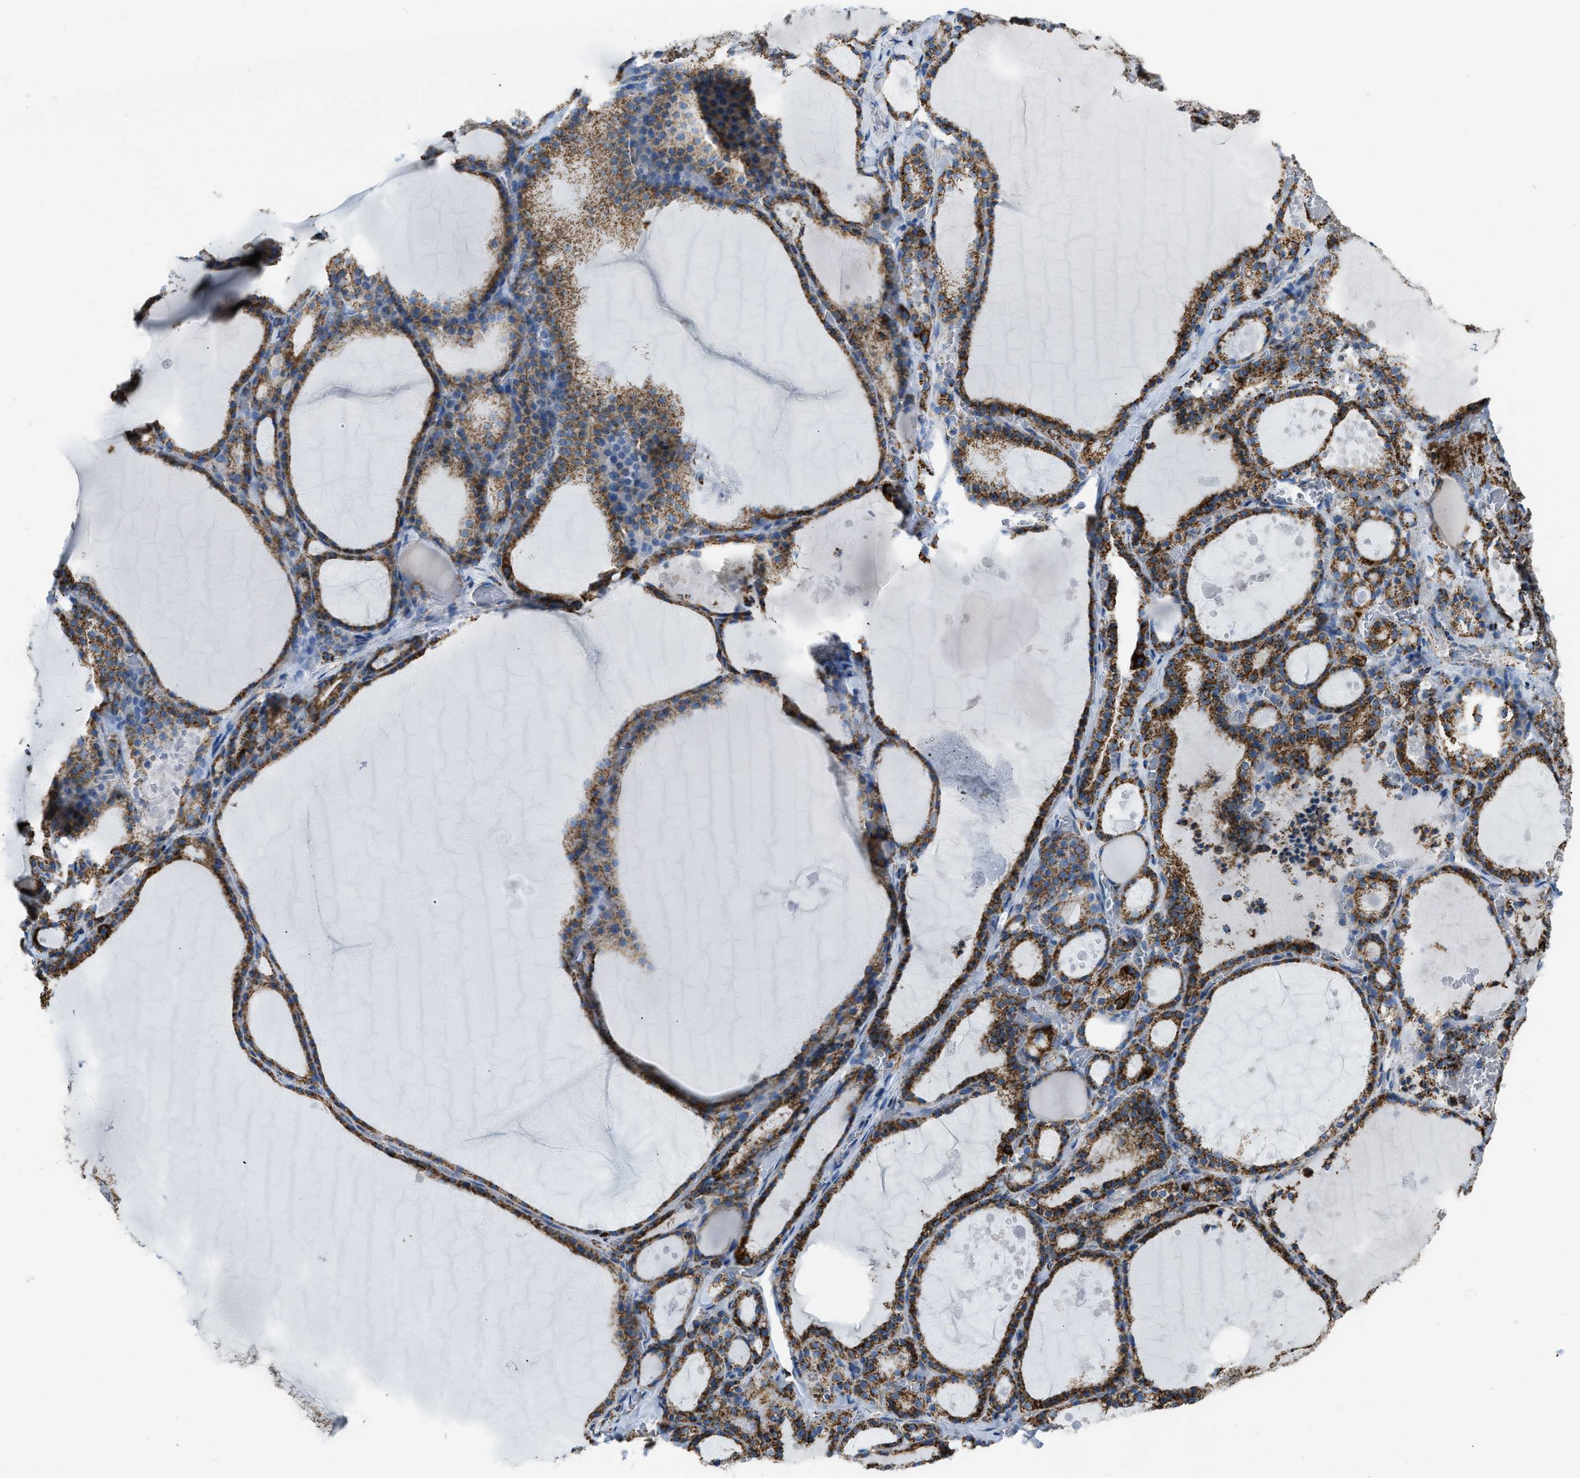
{"staining": {"intensity": "strong", "quantity": ">75%", "location": "cytoplasmic/membranous"}, "tissue": "thyroid gland", "cell_type": "Glandular cells", "image_type": "normal", "snomed": [{"axis": "morphology", "description": "Normal tissue, NOS"}, {"axis": "topography", "description": "Thyroid gland"}], "caption": "Unremarkable thyroid gland was stained to show a protein in brown. There is high levels of strong cytoplasmic/membranous positivity in about >75% of glandular cells. (DAB IHC with brightfield microscopy, high magnification).", "gene": "ETFB", "patient": {"sex": "male", "age": 56}}